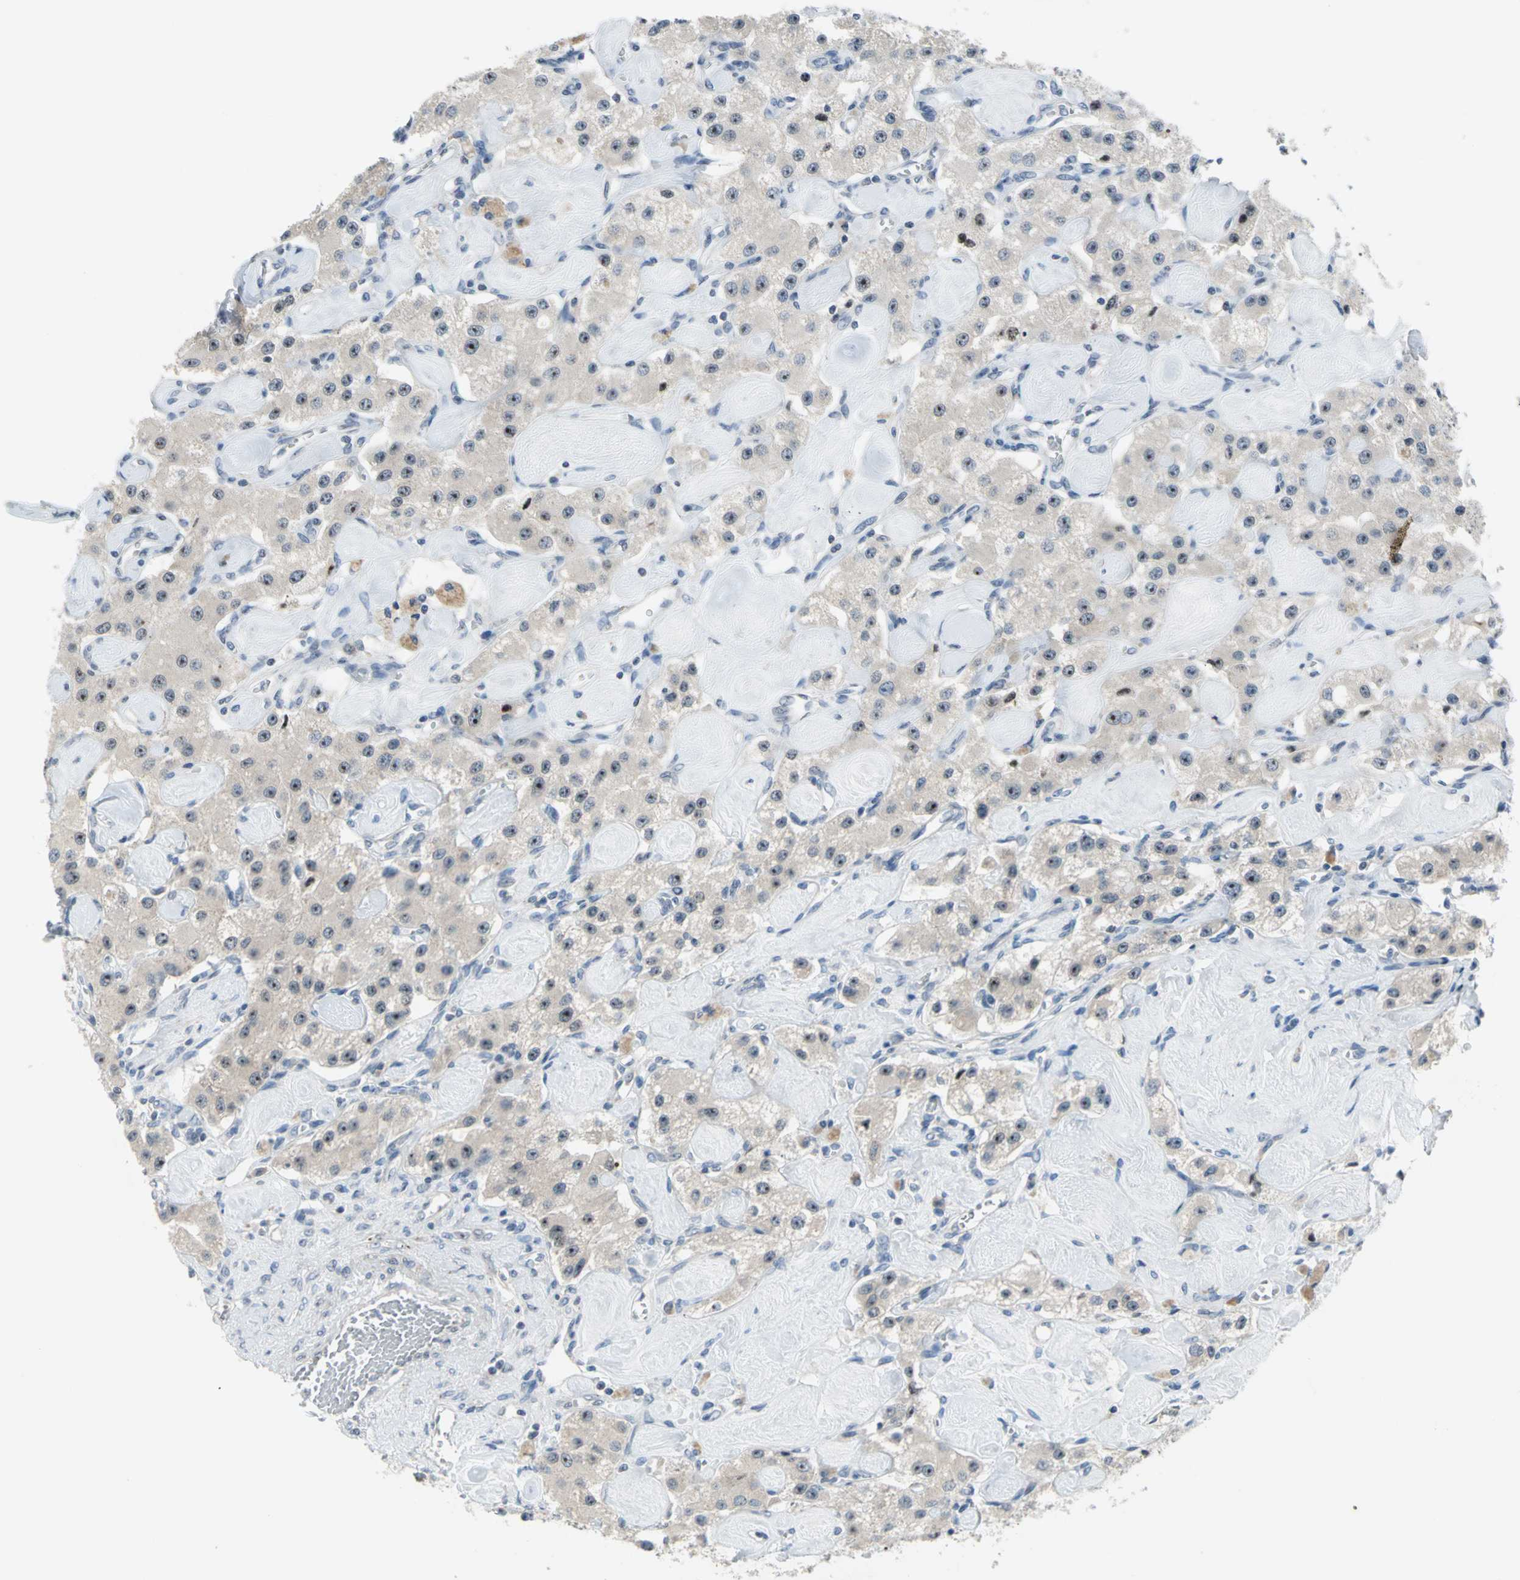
{"staining": {"intensity": "moderate", "quantity": ">75%", "location": "nuclear"}, "tissue": "carcinoid", "cell_type": "Tumor cells", "image_type": "cancer", "snomed": [{"axis": "morphology", "description": "Carcinoid, malignant, NOS"}, {"axis": "topography", "description": "Pancreas"}], "caption": "Immunohistochemical staining of human carcinoid shows medium levels of moderate nuclear expression in approximately >75% of tumor cells.", "gene": "MYBBP1A", "patient": {"sex": "male", "age": 41}}